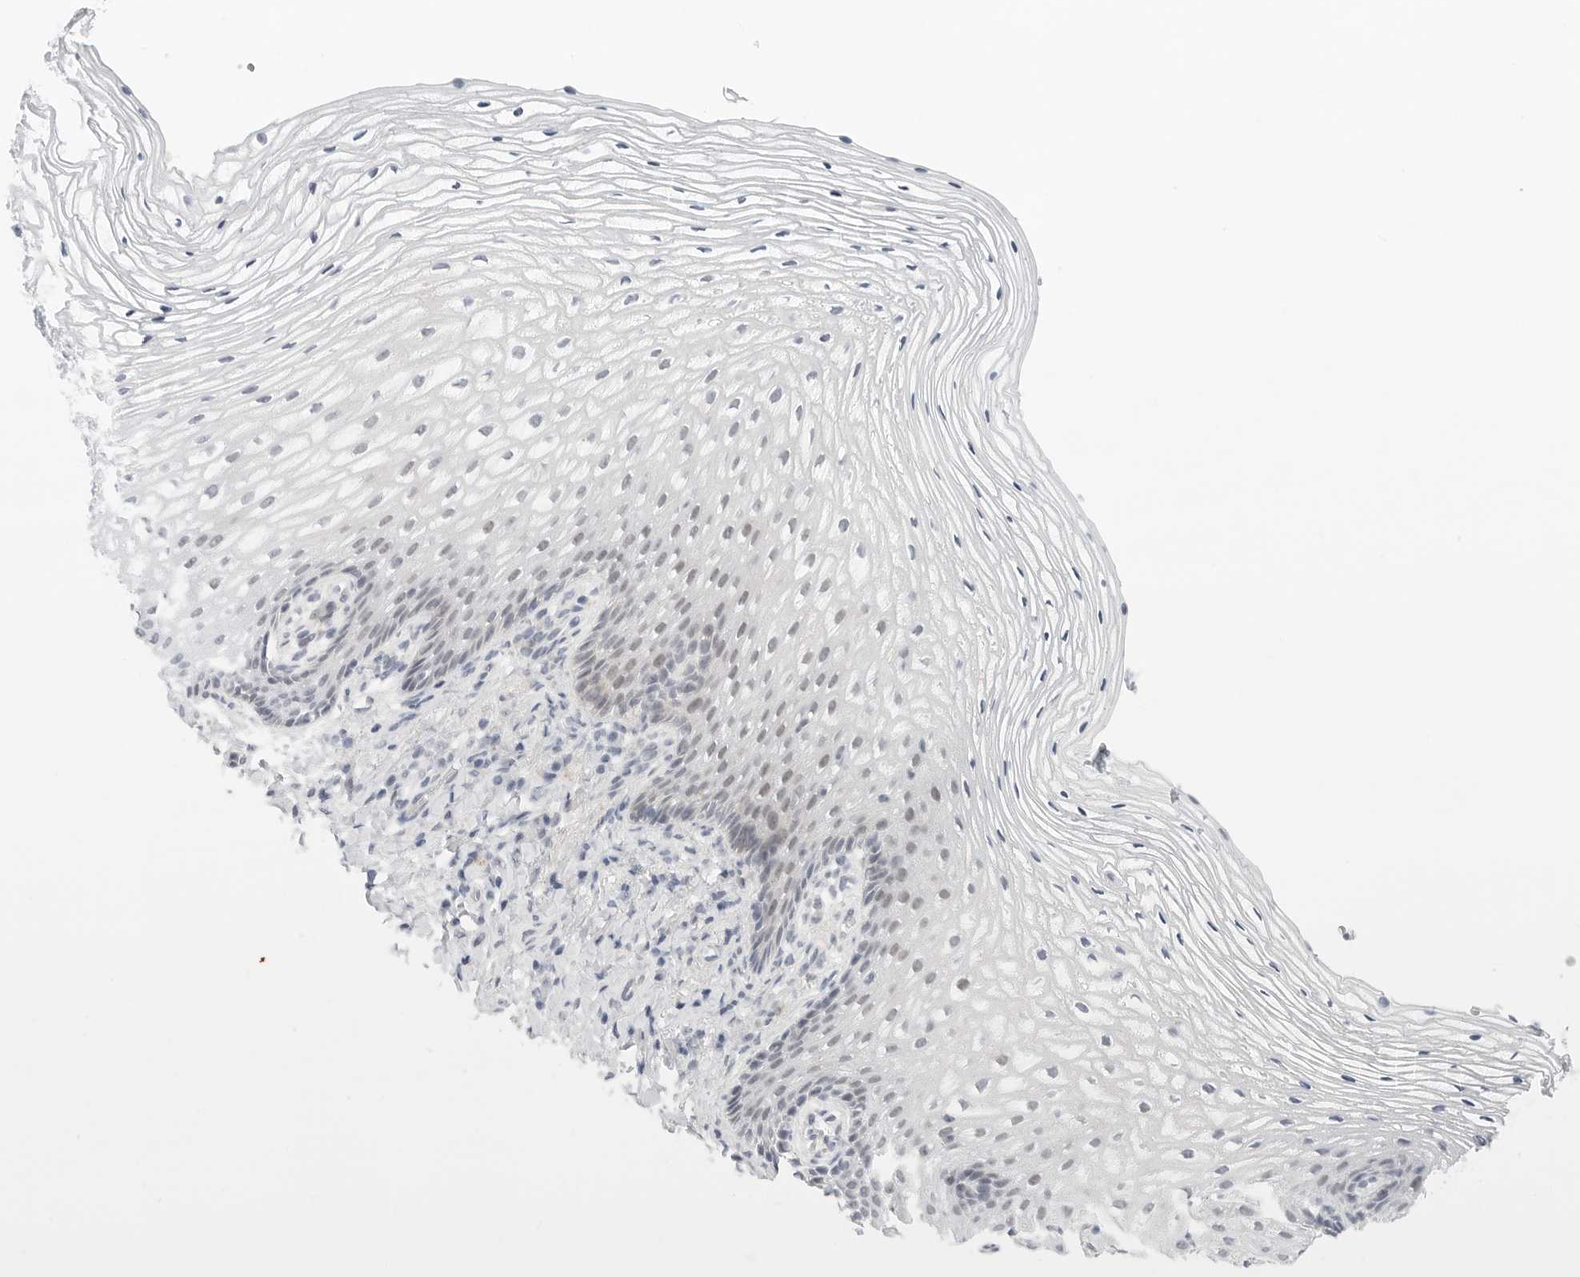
{"staining": {"intensity": "weak", "quantity": "<25%", "location": "nuclear"}, "tissue": "vagina", "cell_type": "Squamous epithelial cells", "image_type": "normal", "snomed": [{"axis": "morphology", "description": "Normal tissue, NOS"}, {"axis": "topography", "description": "Vagina"}], "caption": "Squamous epithelial cells show no significant protein staining in normal vagina. (Brightfield microscopy of DAB immunohistochemistry at high magnification).", "gene": "TSEN2", "patient": {"sex": "female", "age": 60}}